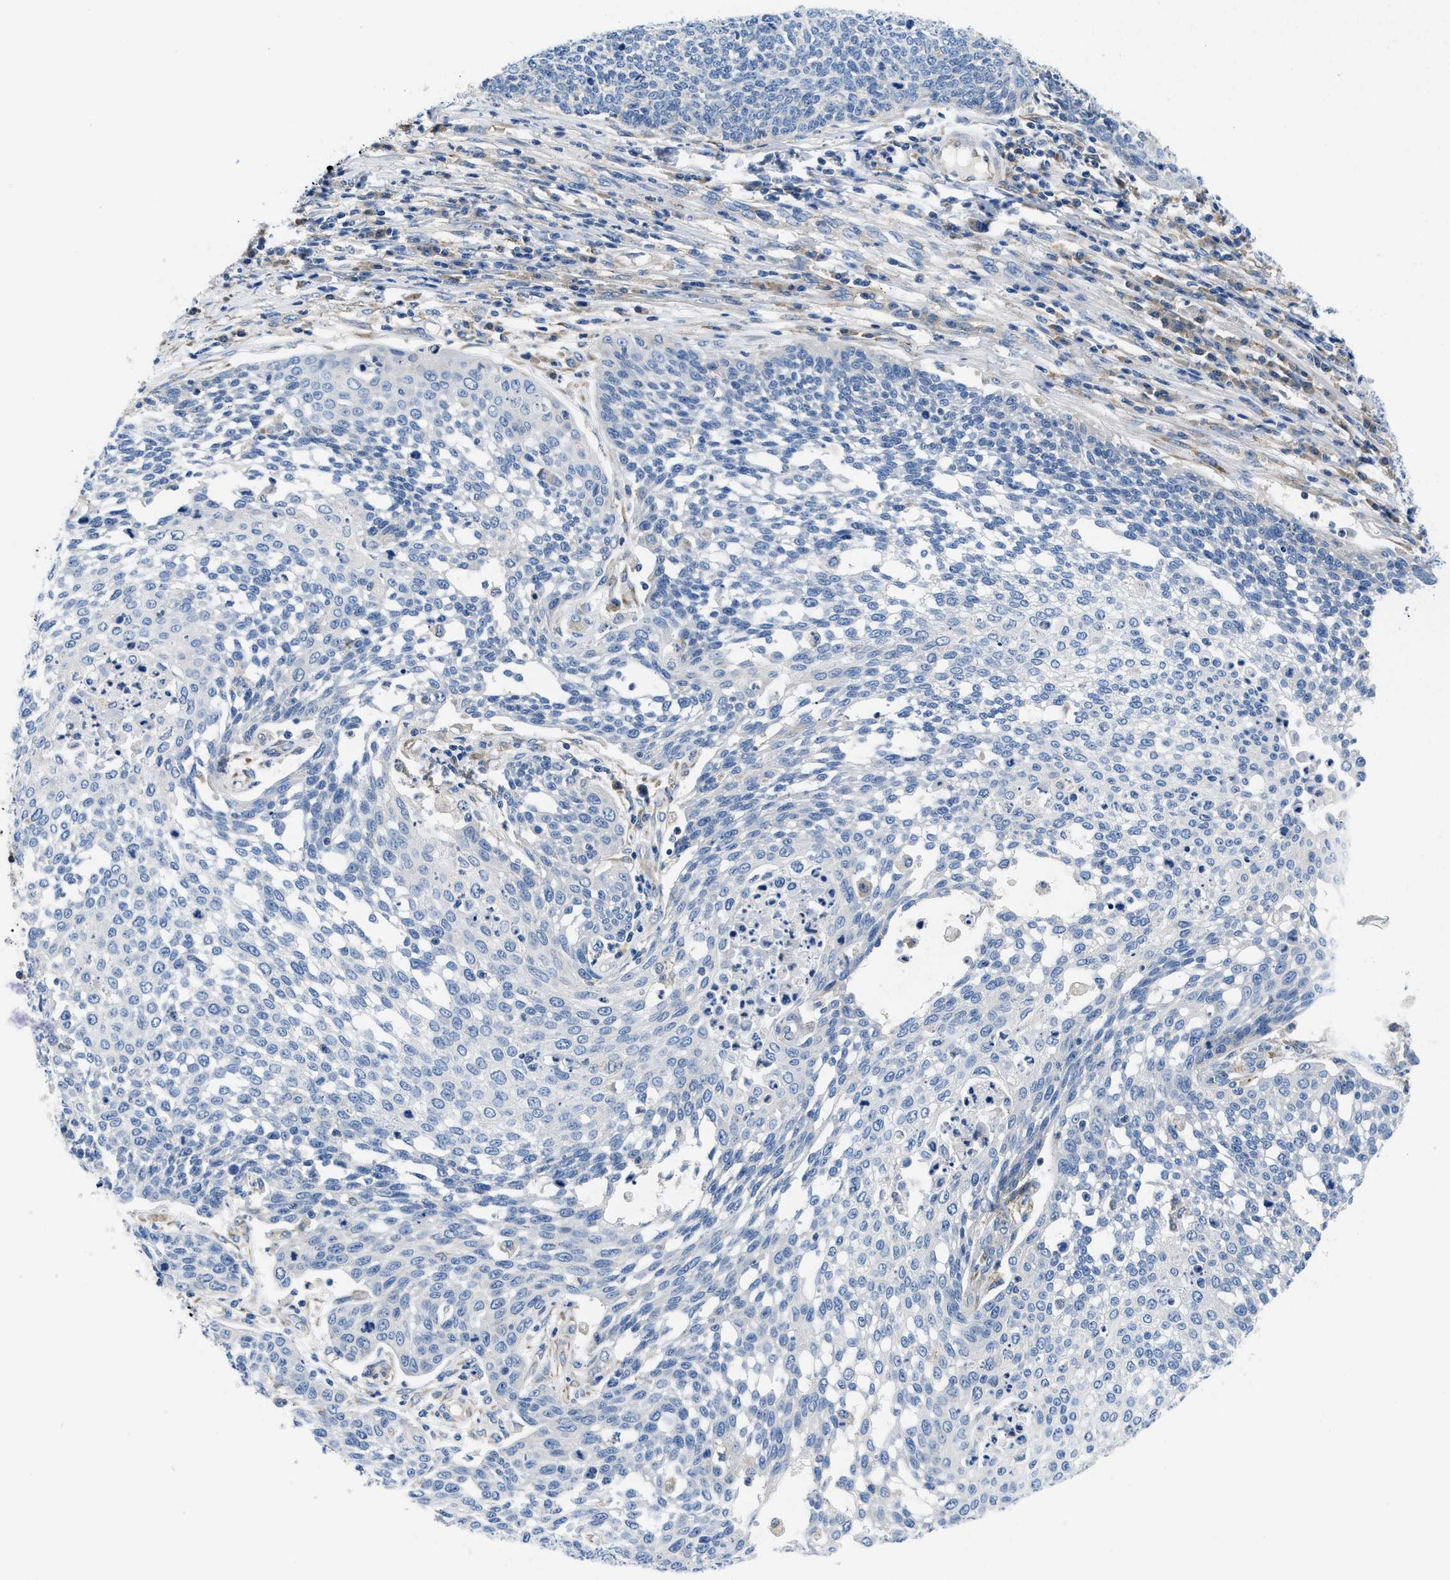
{"staining": {"intensity": "negative", "quantity": "none", "location": "none"}, "tissue": "cervical cancer", "cell_type": "Tumor cells", "image_type": "cancer", "snomed": [{"axis": "morphology", "description": "Squamous cell carcinoma, NOS"}, {"axis": "topography", "description": "Cervix"}], "caption": "Photomicrograph shows no protein staining in tumor cells of cervical cancer tissue.", "gene": "BNC2", "patient": {"sex": "female", "age": 34}}